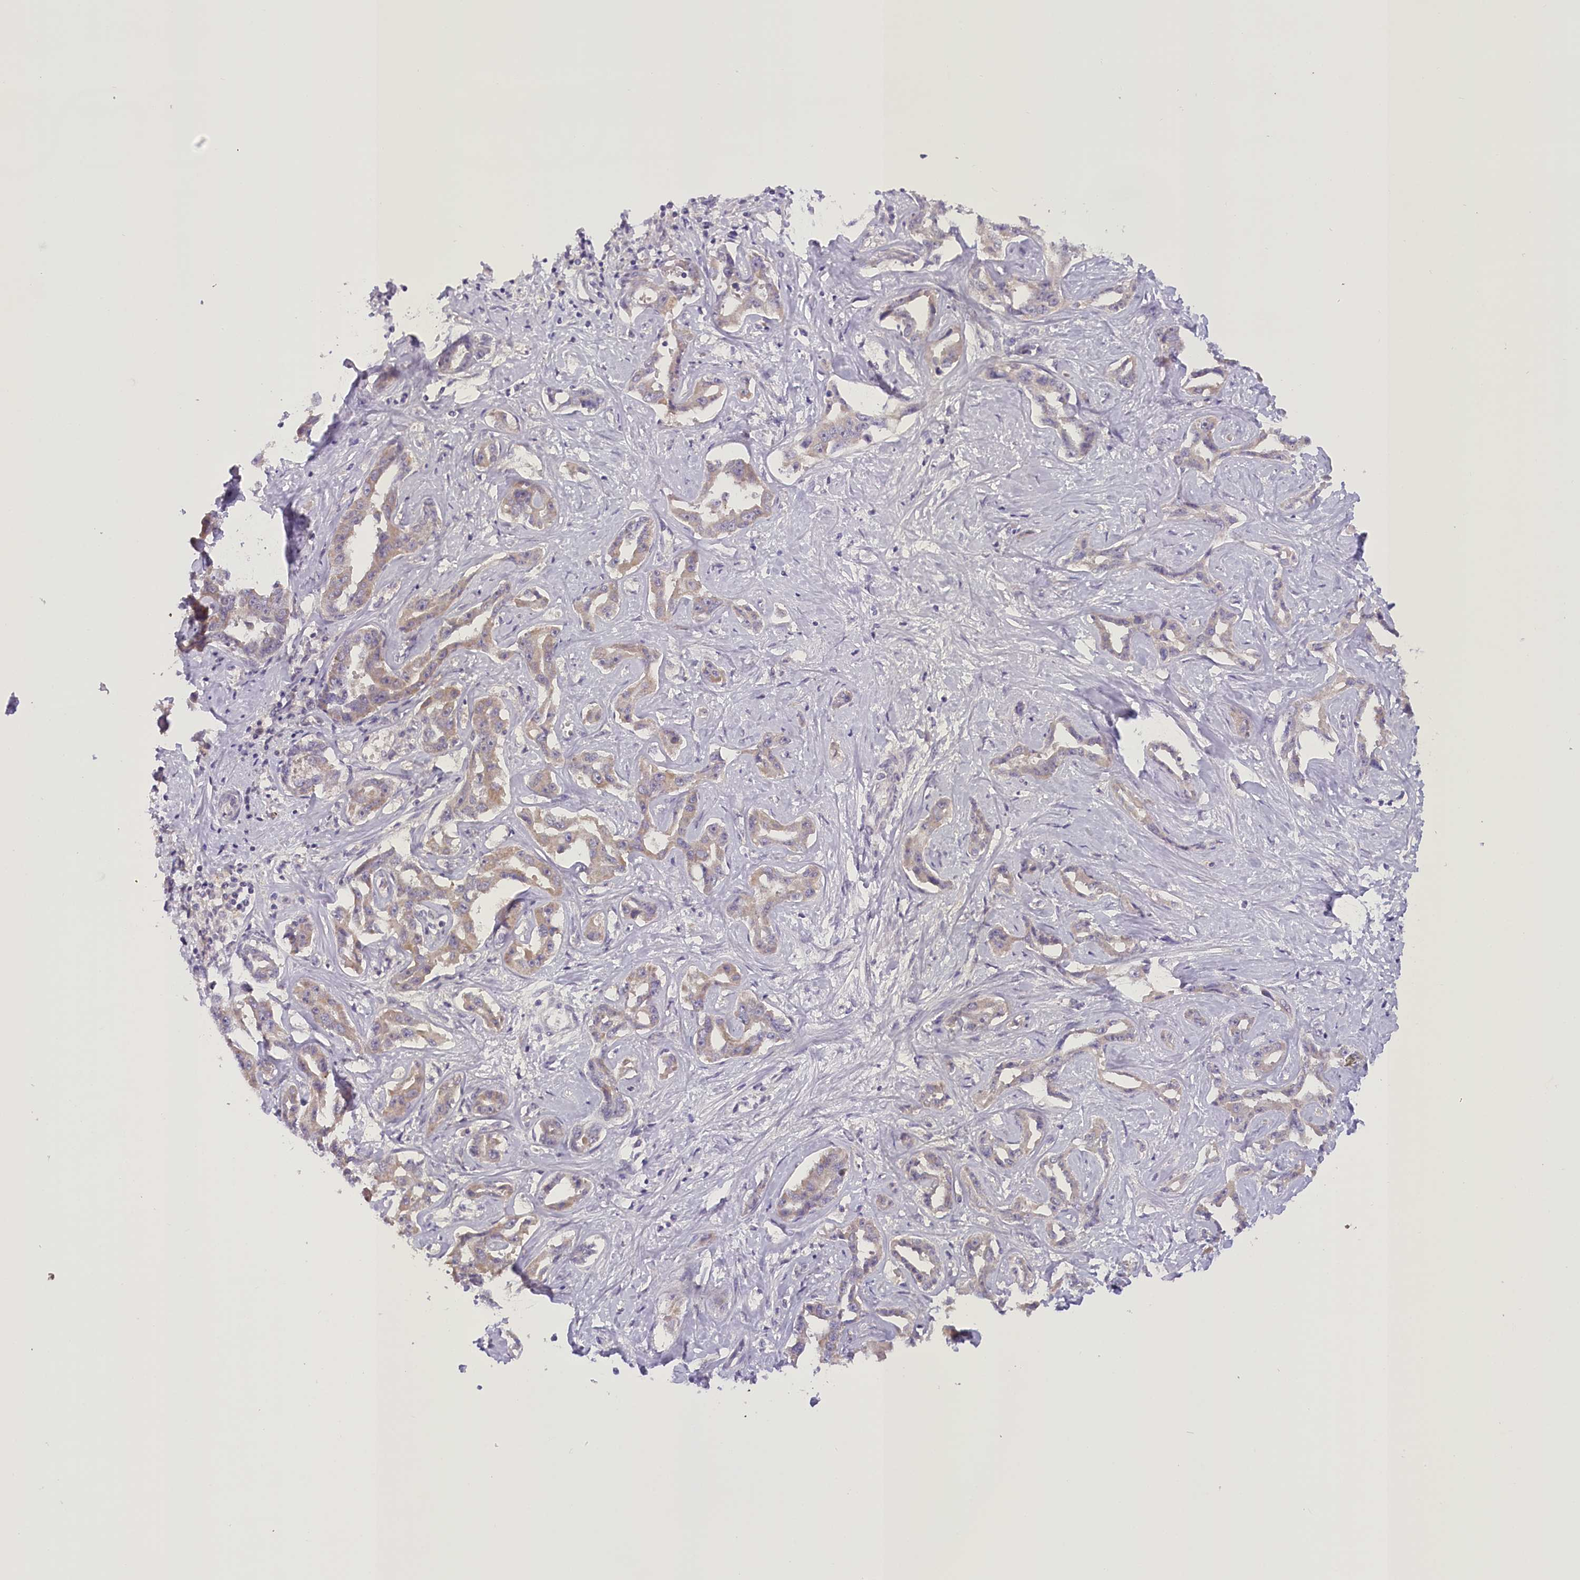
{"staining": {"intensity": "weak", "quantity": "25%-75%", "location": "cytoplasmic/membranous"}, "tissue": "liver cancer", "cell_type": "Tumor cells", "image_type": "cancer", "snomed": [{"axis": "morphology", "description": "Cholangiocarcinoma"}, {"axis": "topography", "description": "Liver"}], "caption": "This is a photomicrograph of IHC staining of liver cancer, which shows weak positivity in the cytoplasmic/membranous of tumor cells.", "gene": "DCUN1D1", "patient": {"sex": "male", "age": 59}}